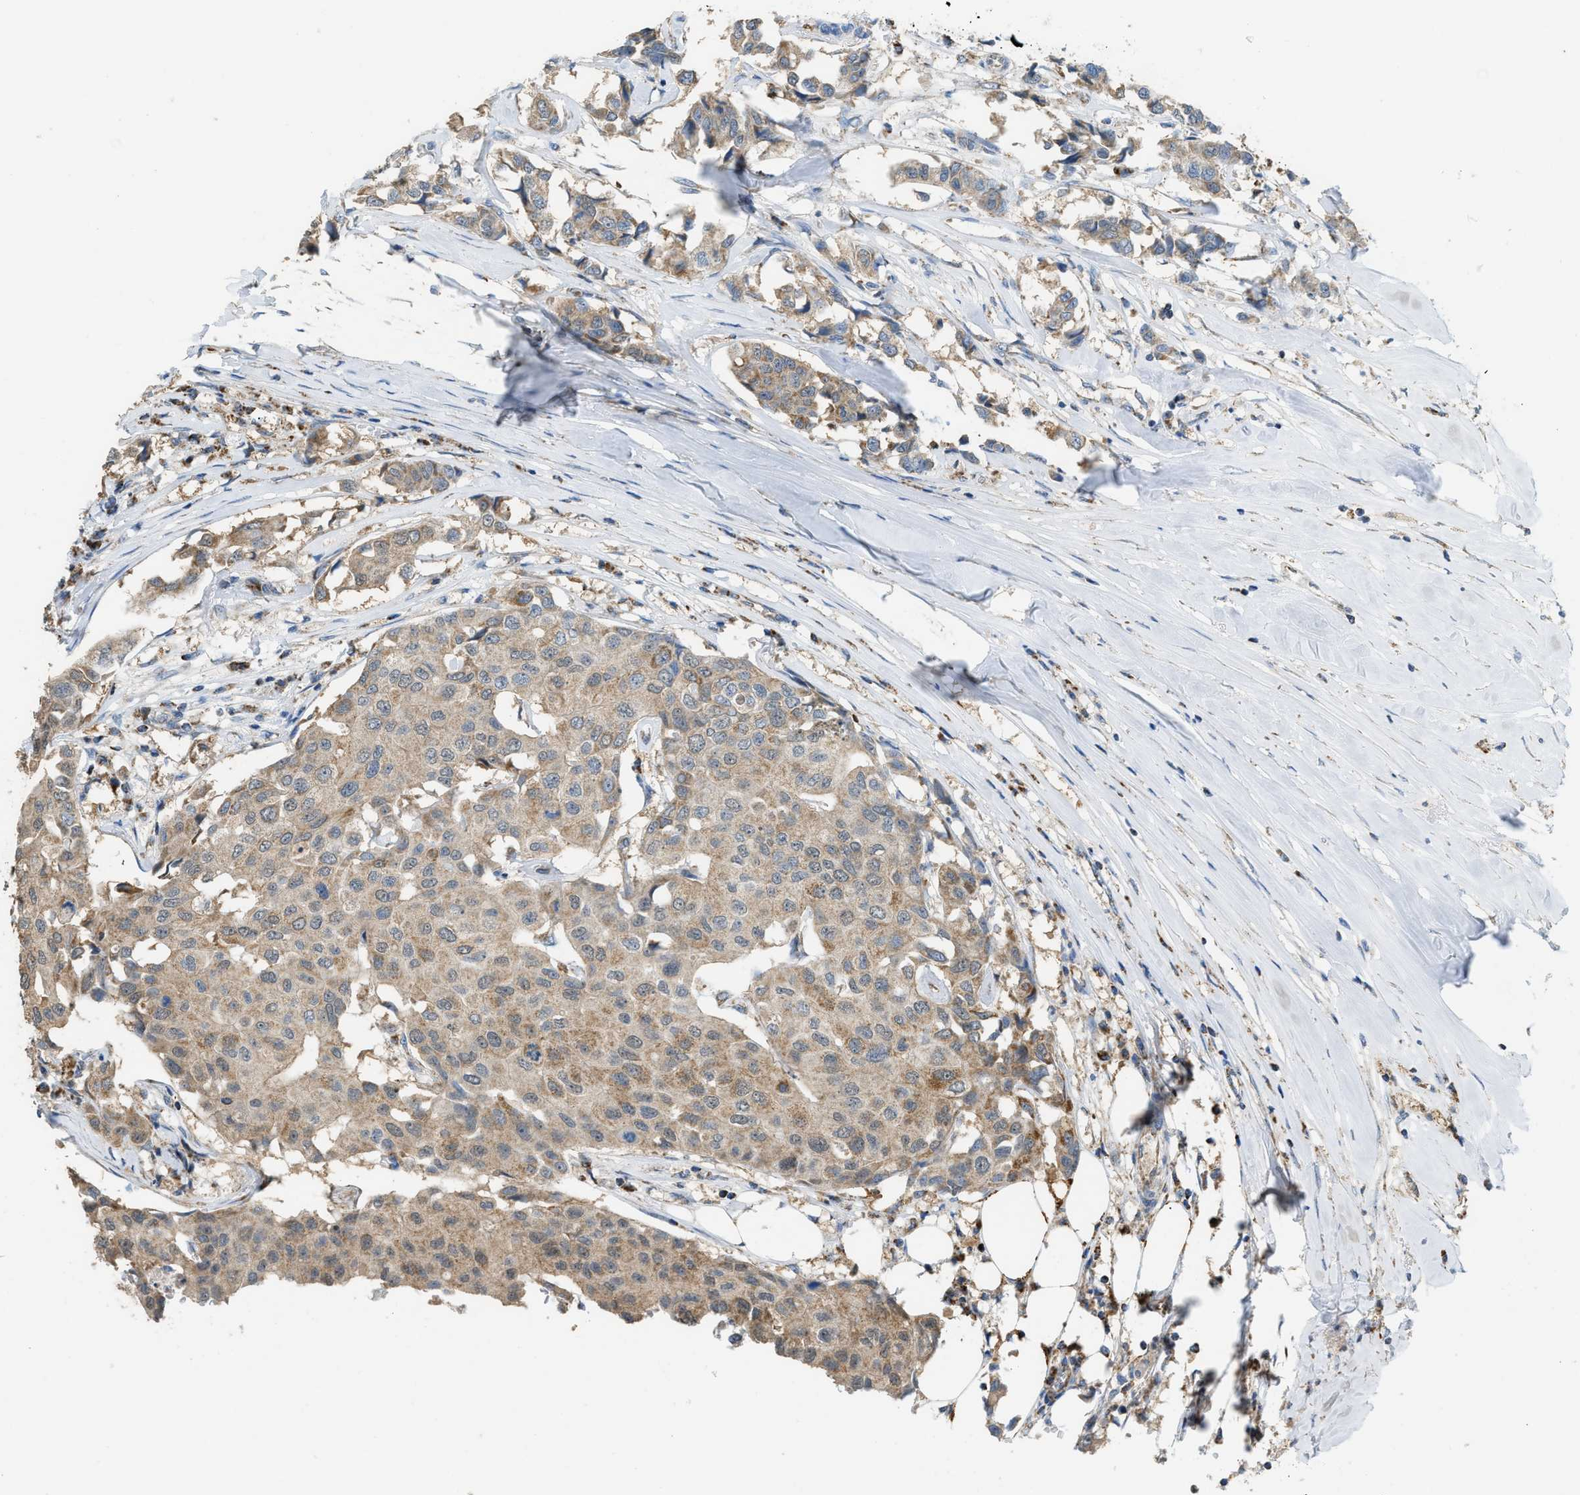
{"staining": {"intensity": "weak", "quantity": ">75%", "location": "cytoplasmic/membranous"}, "tissue": "breast cancer", "cell_type": "Tumor cells", "image_type": "cancer", "snomed": [{"axis": "morphology", "description": "Duct carcinoma"}, {"axis": "topography", "description": "Breast"}], "caption": "Tumor cells display weak cytoplasmic/membranous positivity in approximately >75% of cells in invasive ductal carcinoma (breast). The protein of interest is stained brown, and the nuclei are stained in blue (DAB (3,3'-diaminobenzidine) IHC with brightfield microscopy, high magnification).", "gene": "ETFB", "patient": {"sex": "female", "age": 80}}